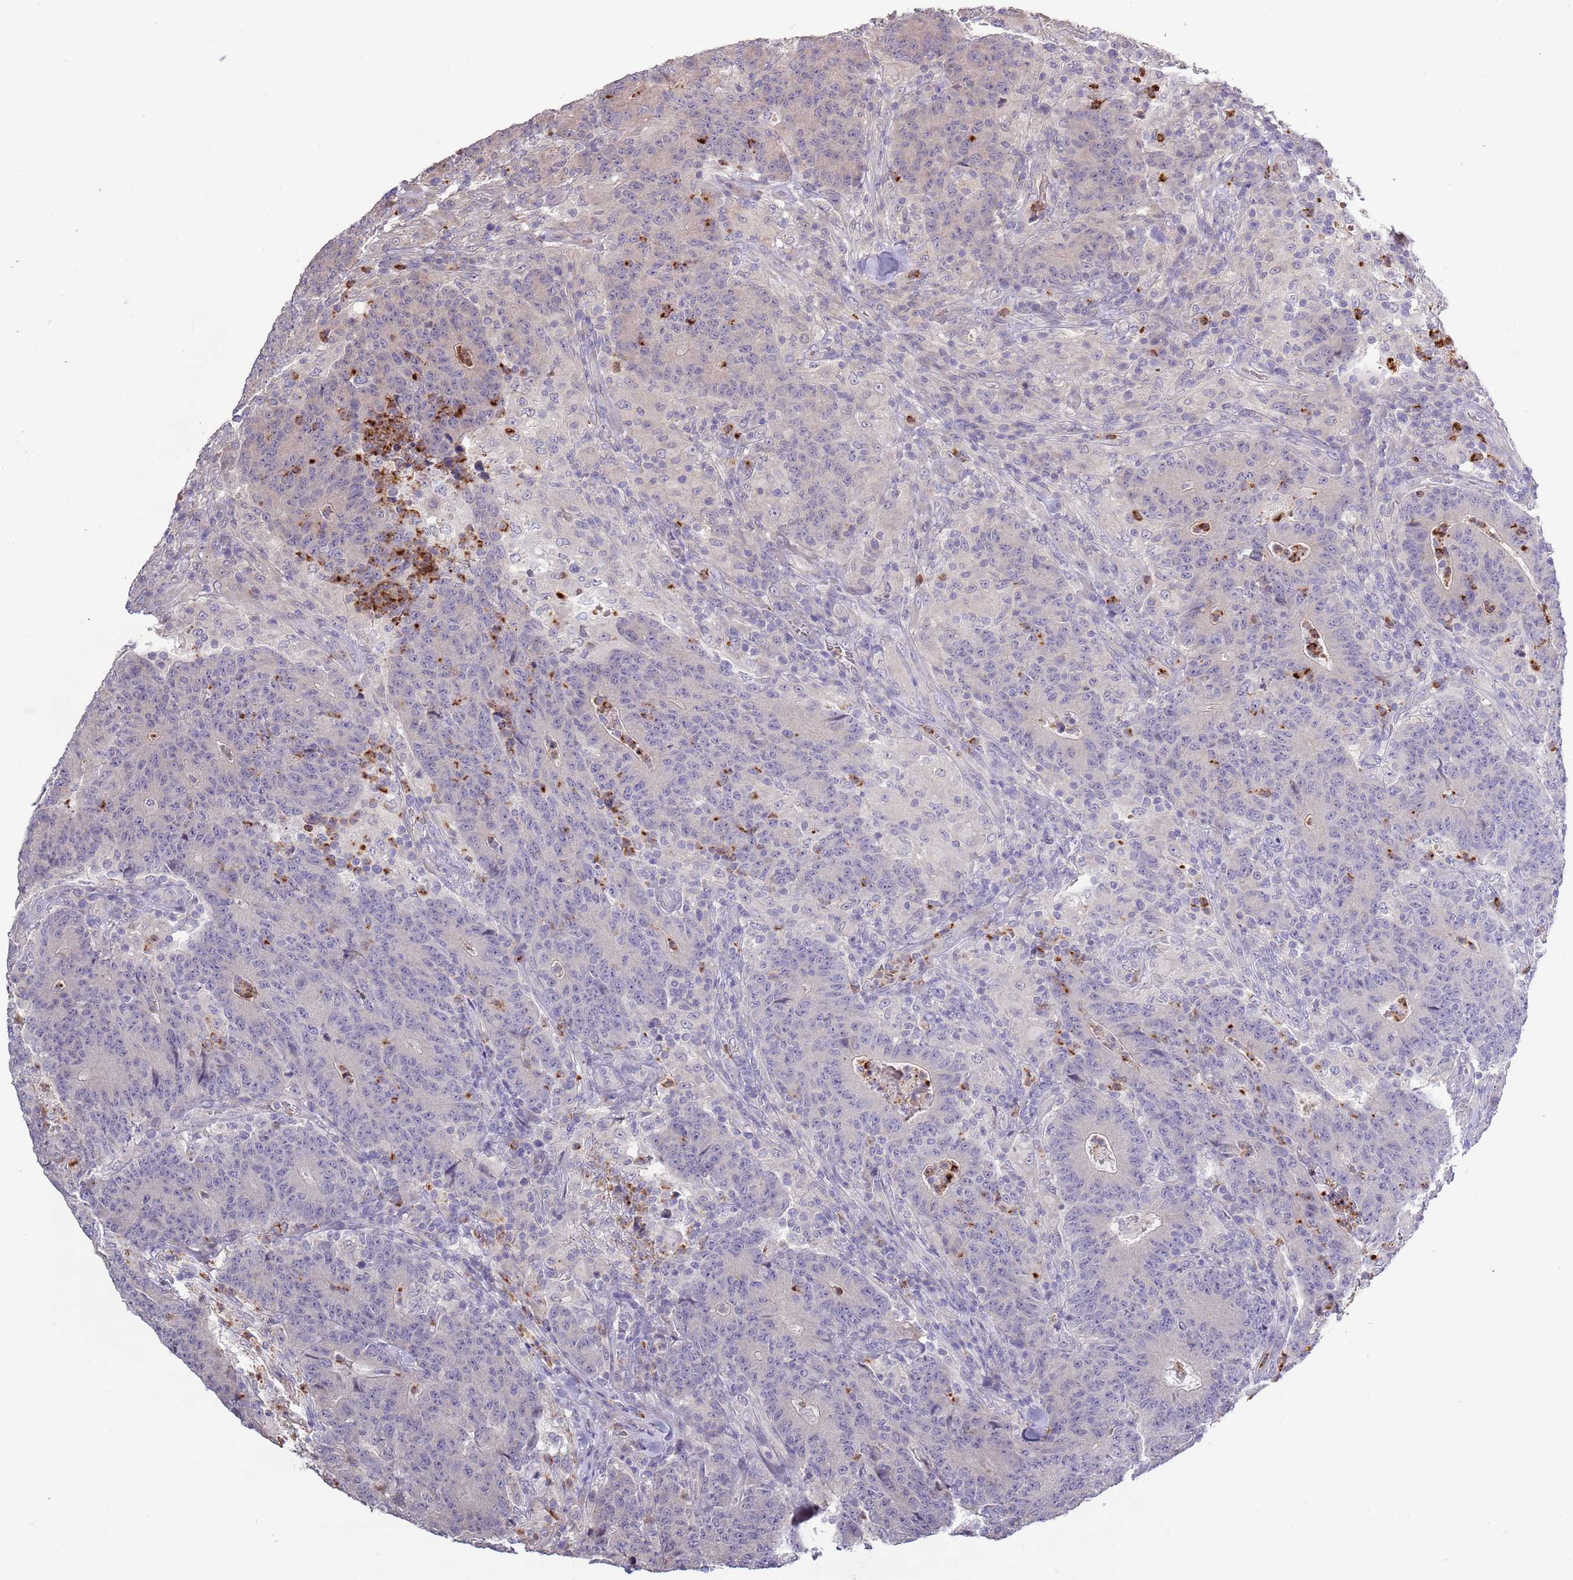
{"staining": {"intensity": "negative", "quantity": "none", "location": "none"}, "tissue": "colorectal cancer", "cell_type": "Tumor cells", "image_type": "cancer", "snomed": [{"axis": "morphology", "description": "Adenocarcinoma, NOS"}, {"axis": "topography", "description": "Colon"}], "caption": "Micrograph shows no significant protein positivity in tumor cells of colorectal adenocarcinoma.", "gene": "P2RY13", "patient": {"sex": "female", "age": 75}}